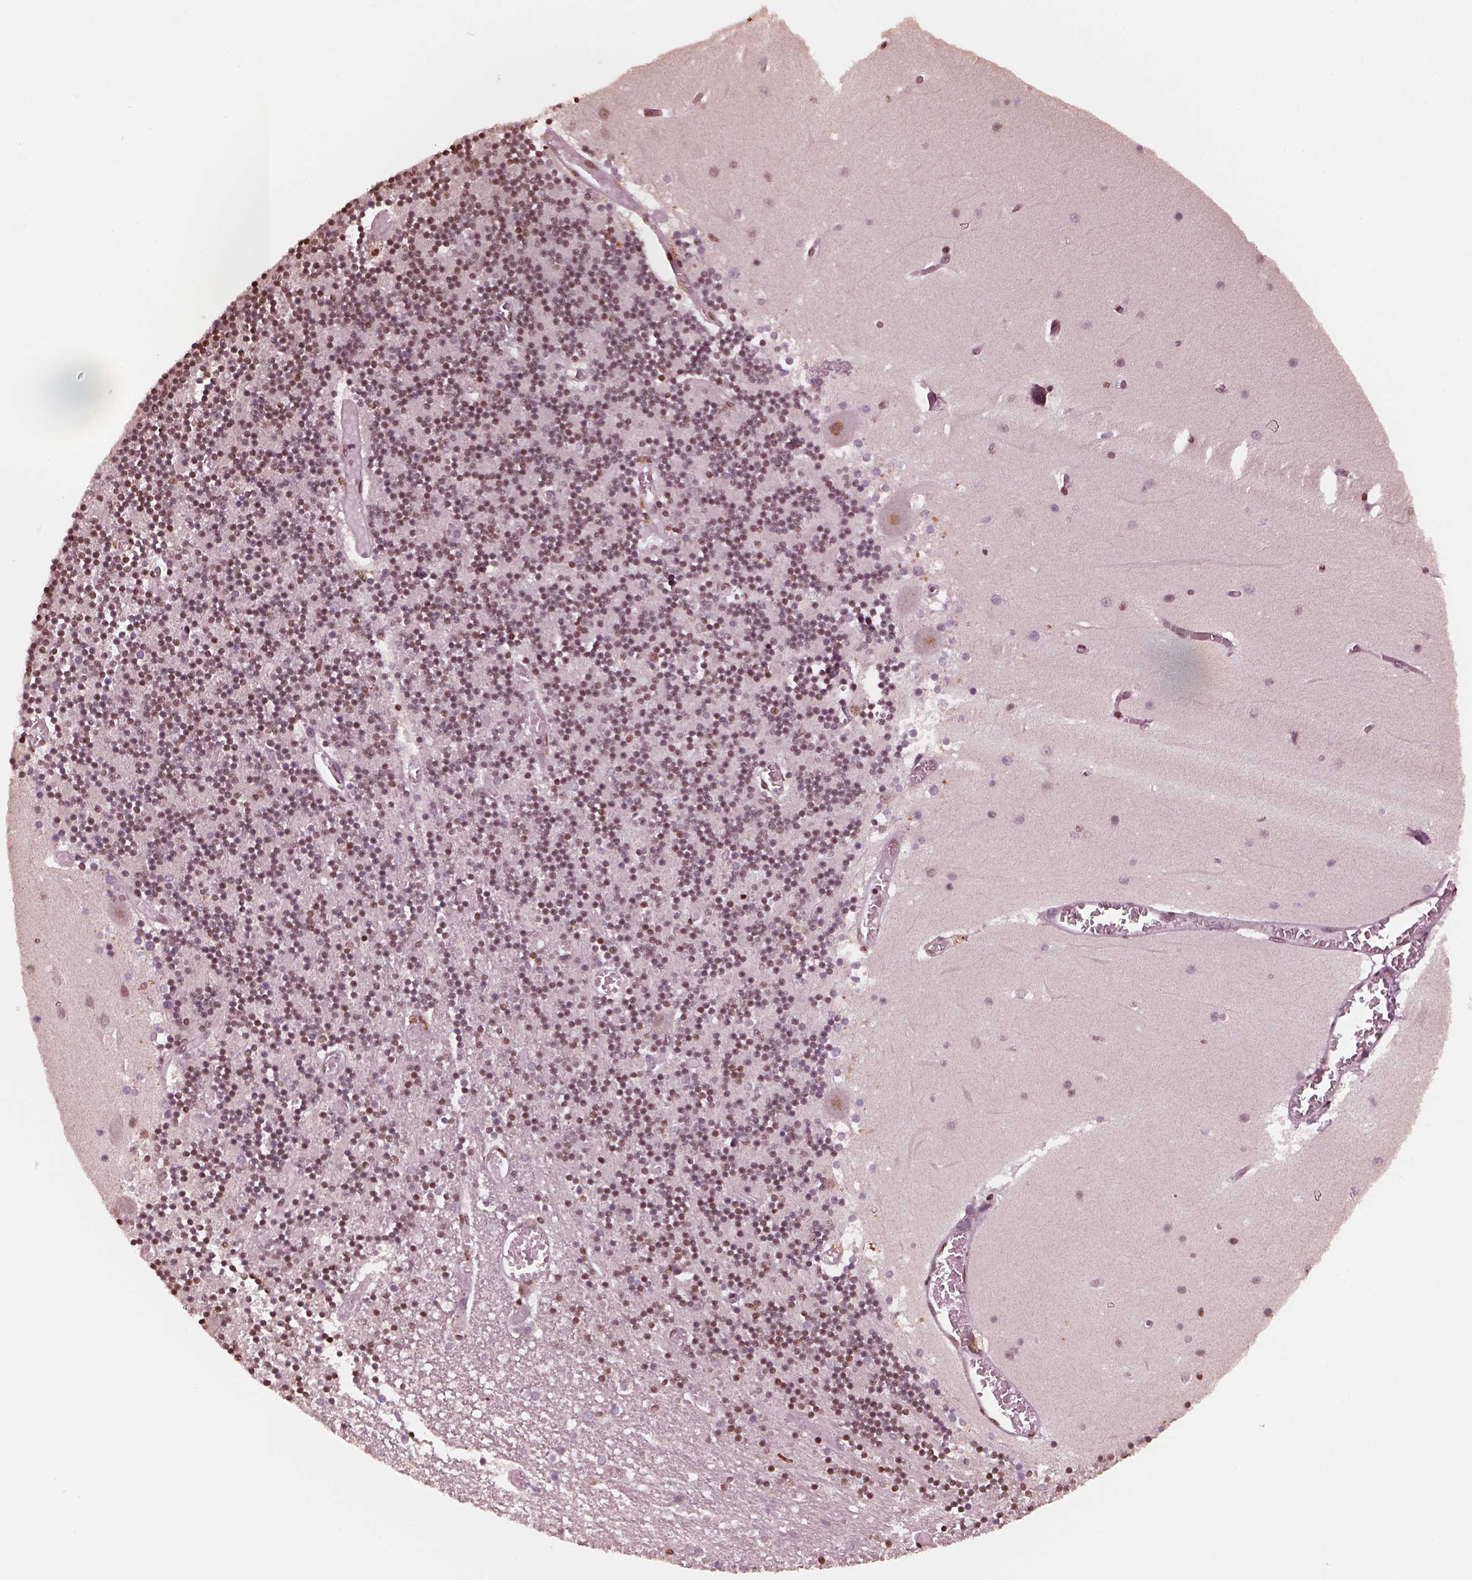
{"staining": {"intensity": "moderate", "quantity": "25%-75%", "location": "nuclear"}, "tissue": "cerebellum", "cell_type": "Cells in granular layer", "image_type": "normal", "snomed": [{"axis": "morphology", "description": "Normal tissue, NOS"}, {"axis": "topography", "description": "Cerebellum"}], "caption": "DAB (3,3'-diaminobenzidine) immunohistochemical staining of normal cerebellum shows moderate nuclear protein staining in about 25%-75% of cells in granular layer. Nuclei are stained in blue.", "gene": "NSD1", "patient": {"sex": "female", "age": 28}}